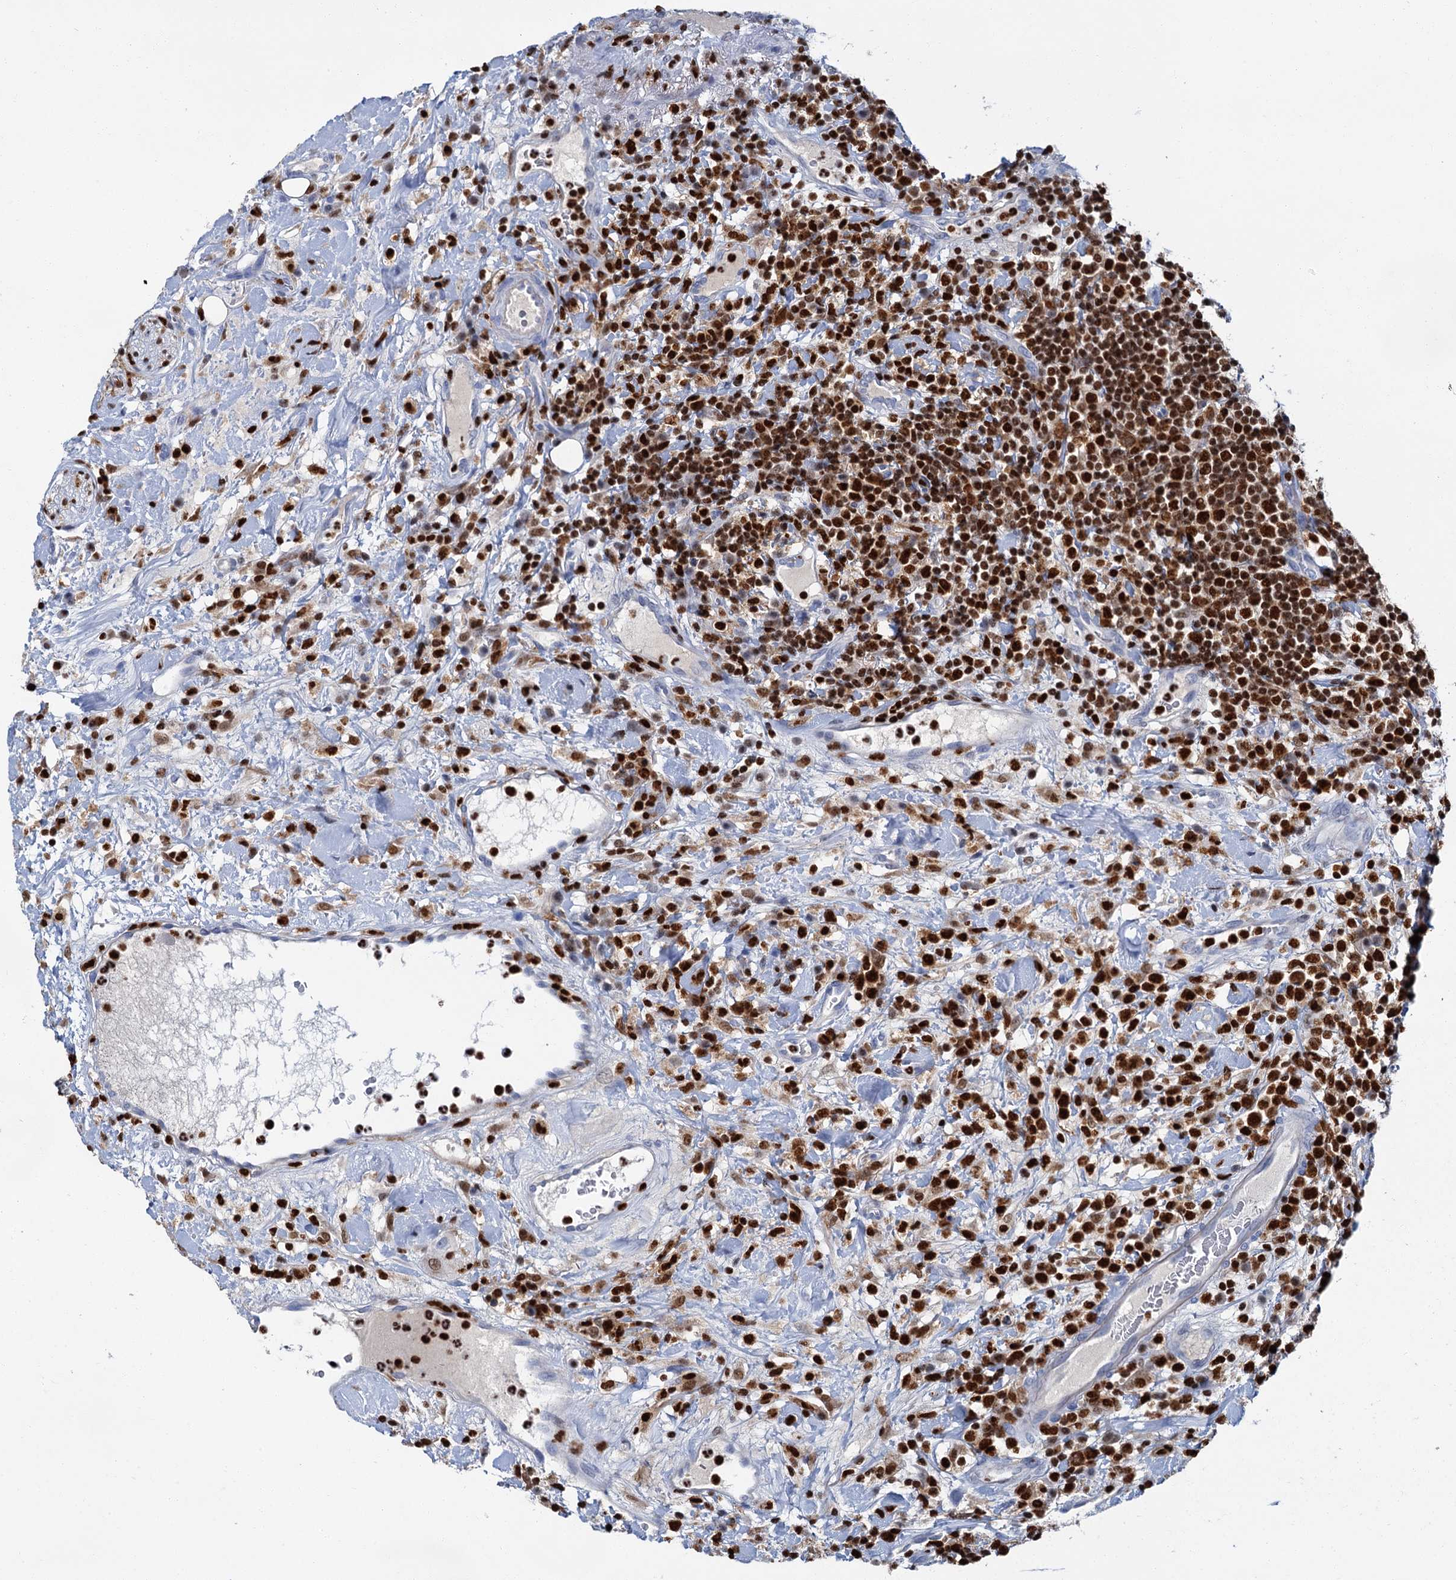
{"staining": {"intensity": "strong", "quantity": ">75%", "location": "nuclear"}, "tissue": "lymphoma", "cell_type": "Tumor cells", "image_type": "cancer", "snomed": [{"axis": "morphology", "description": "Malignant lymphoma, non-Hodgkin's type, High grade"}, {"axis": "topography", "description": "Colon"}], "caption": "Protein expression analysis of human lymphoma reveals strong nuclear expression in about >75% of tumor cells.", "gene": "CELF2", "patient": {"sex": "female", "age": 53}}